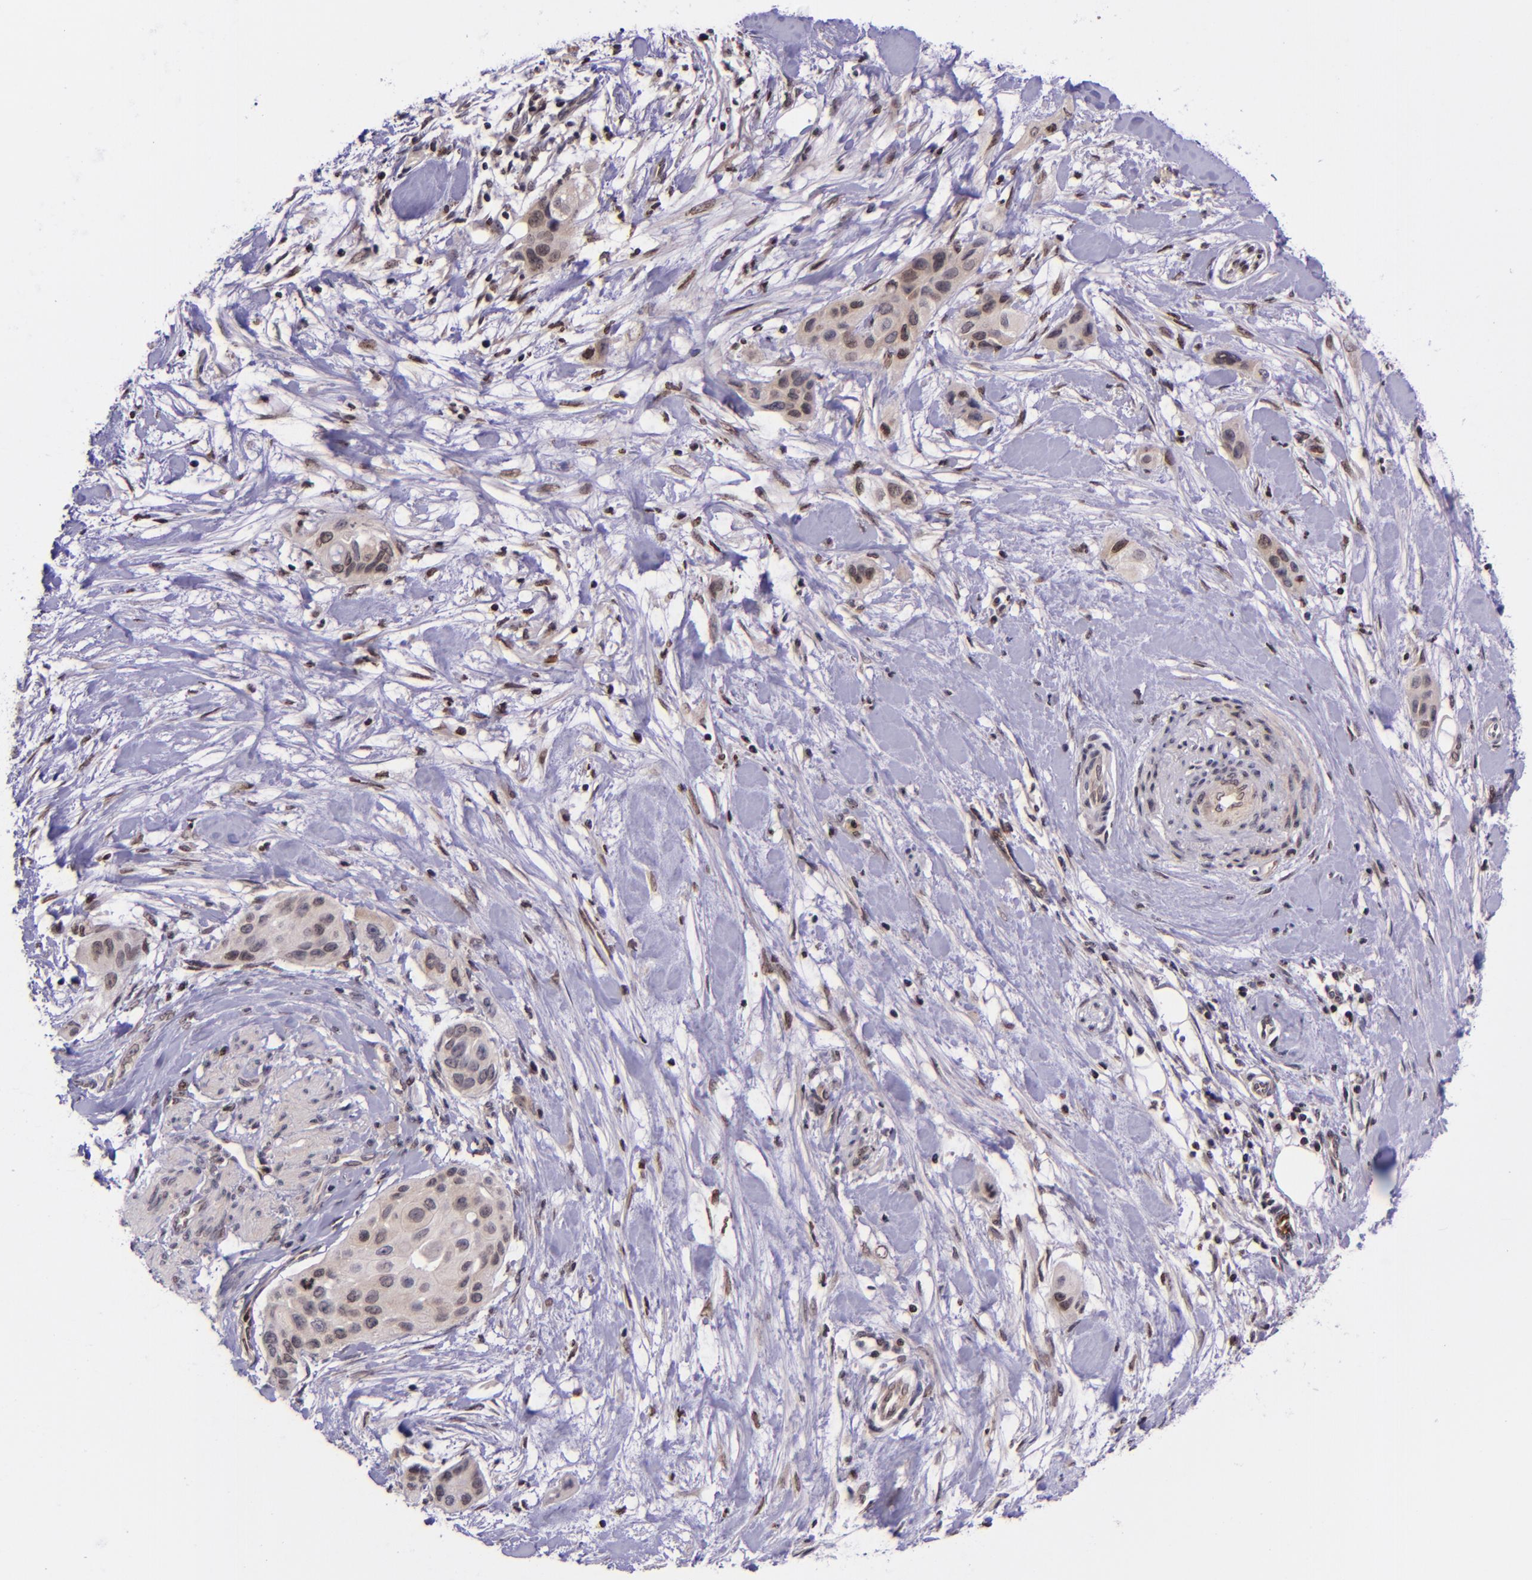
{"staining": {"intensity": "weak", "quantity": "25%-75%", "location": "cytoplasmic/membranous"}, "tissue": "pancreatic cancer", "cell_type": "Tumor cells", "image_type": "cancer", "snomed": [{"axis": "morphology", "description": "Adenocarcinoma, NOS"}, {"axis": "topography", "description": "Pancreas"}], "caption": "Human adenocarcinoma (pancreatic) stained with a brown dye demonstrates weak cytoplasmic/membranous positive expression in about 25%-75% of tumor cells.", "gene": "SELL", "patient": {"sex": "female", "age": 60}}